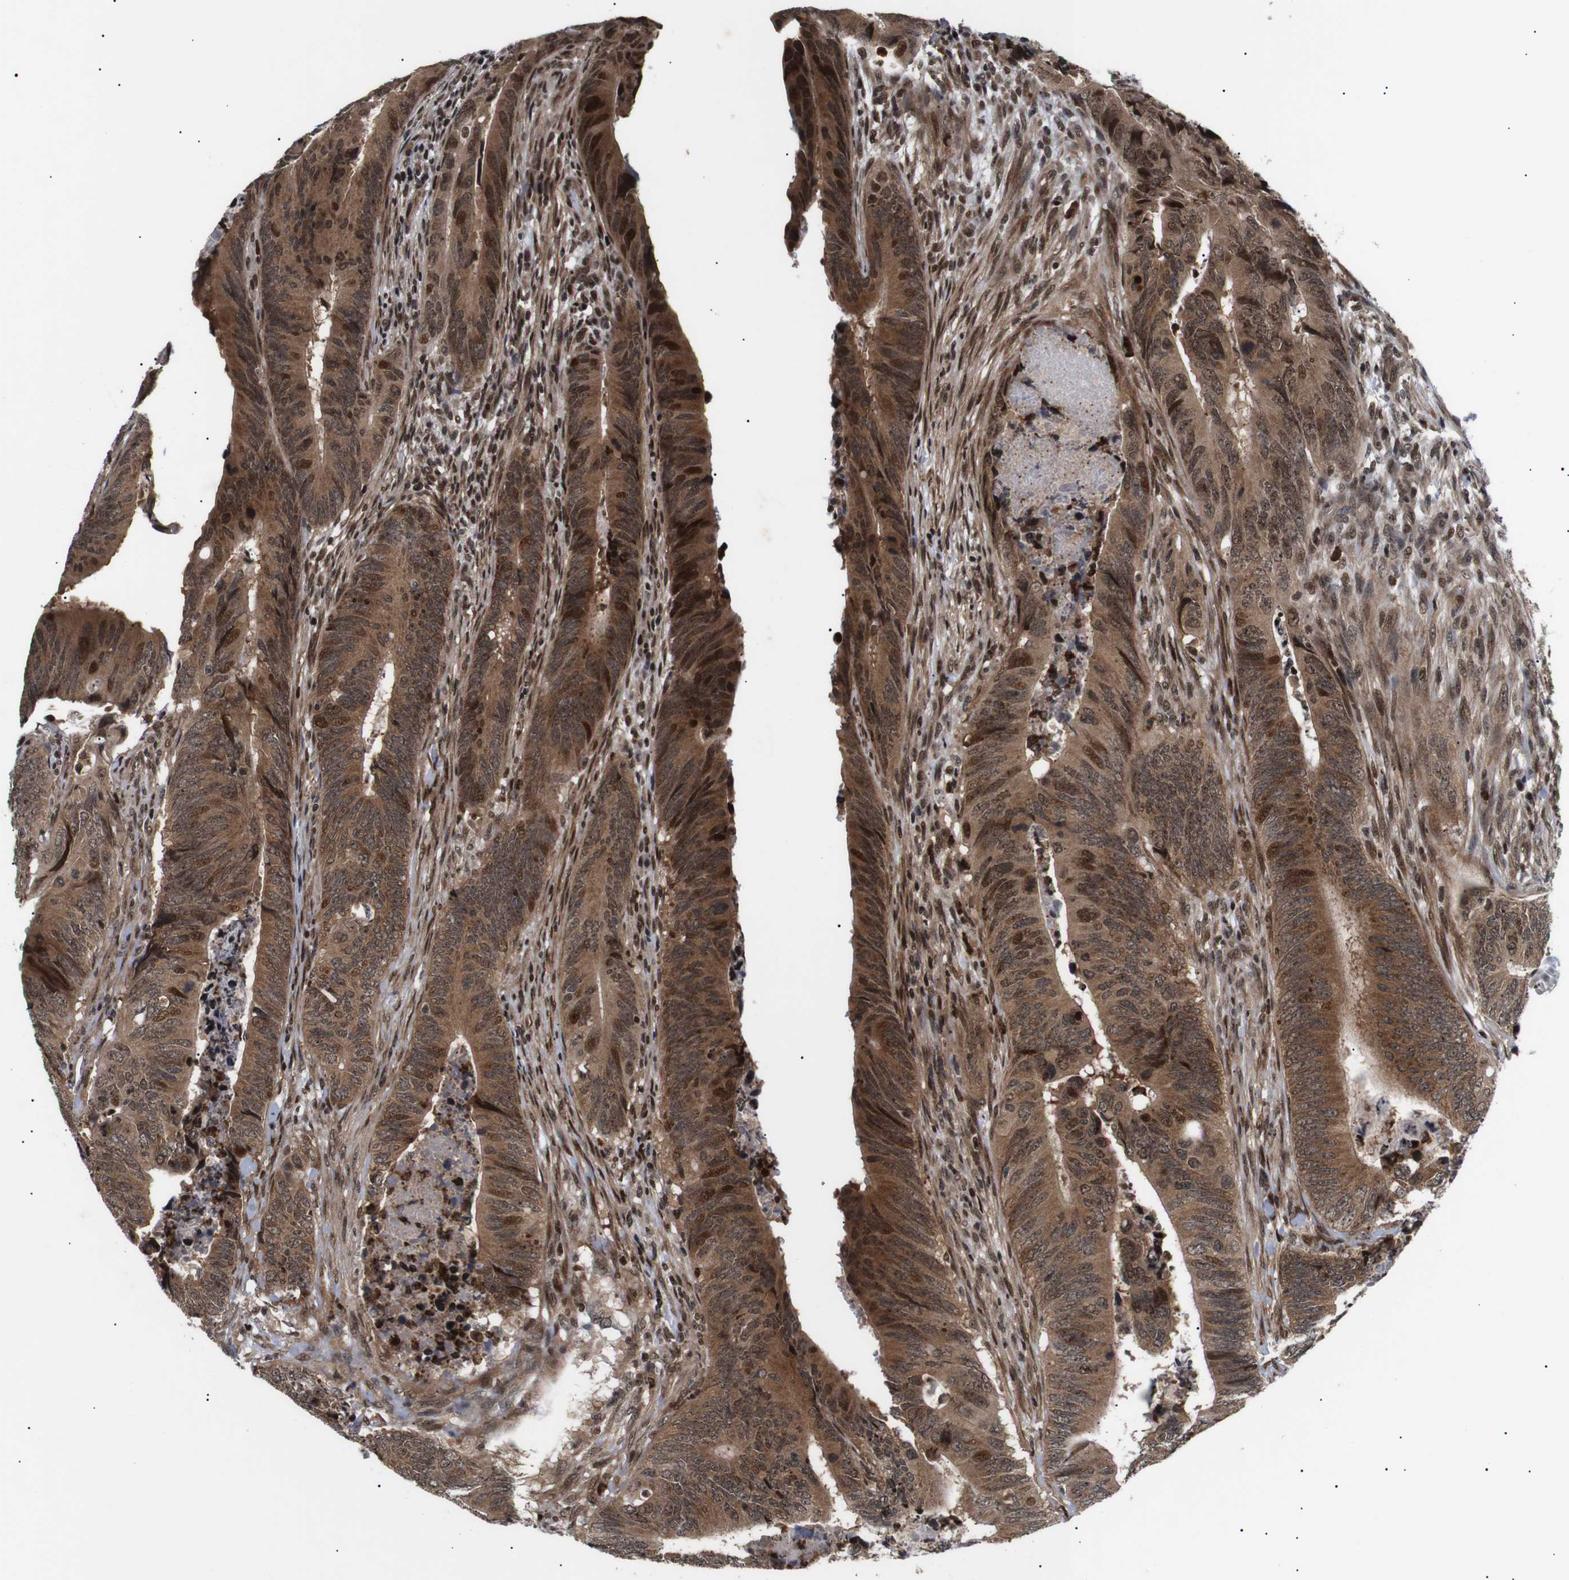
{"staining": {"intensity": "strong", "quantity": ">75%", "location": "cytoplasmic/membranous,nuclear"}, "tissue": "colorectal cancer", "cell_type": "Tumor cells", "image_type": "cancer", "snomed": [{"axis": "morphology", "description": "Normal tissue, NOS"}, {"axis": "morphology", "description": "Adenocarcinoma, NOS"}, {"axis": "topography", "description": "Colon"}], "caption": "Protein staining by immunohistochemistry reveals strong cytoplasmic/membranous and nuclear positivity in approximately >75% of tumor cells in adenocarcinoma (colorectal).", "gene": "KIF23", "patient": {"sex": "male", "age": 56}}